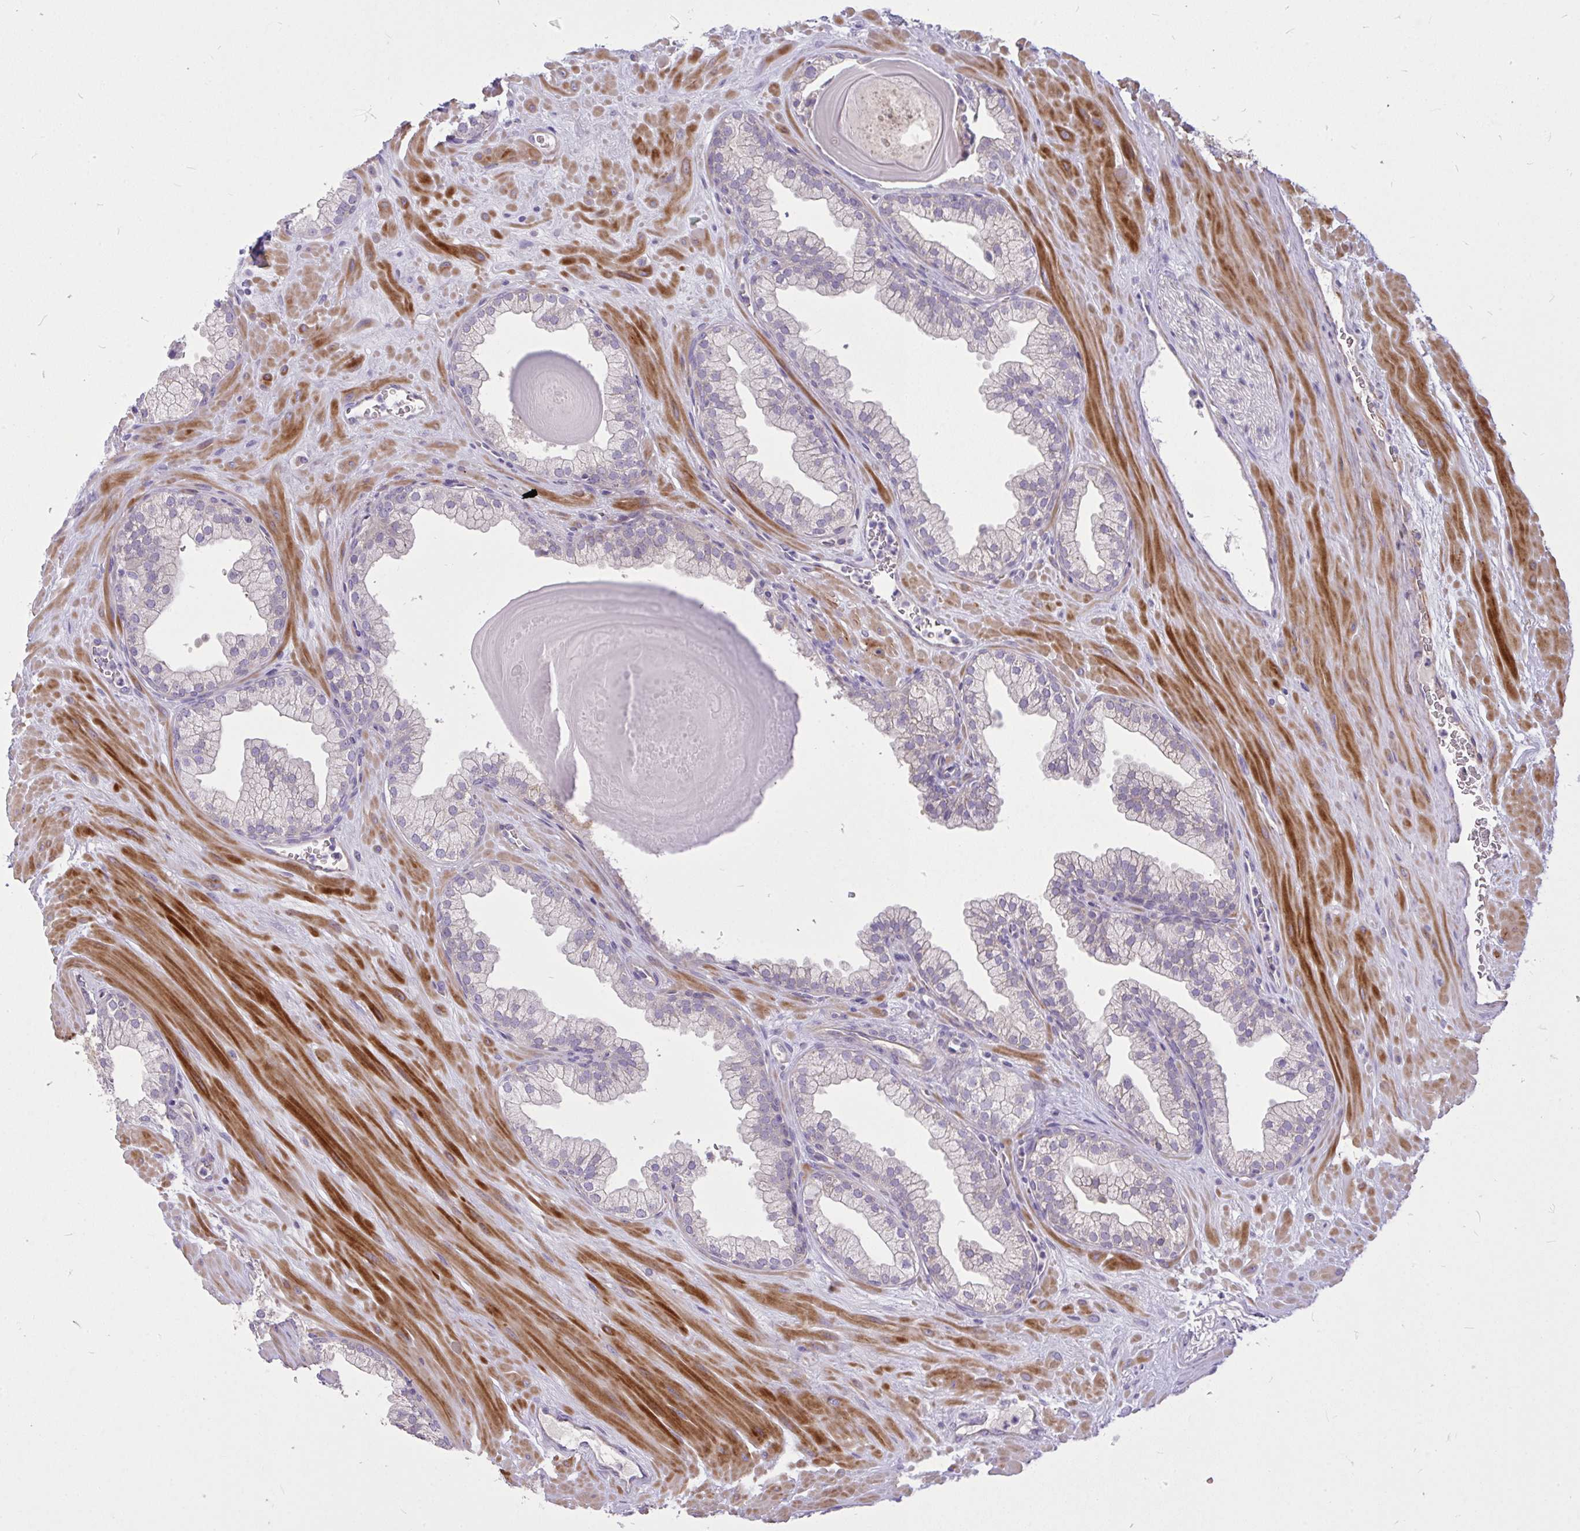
{"staining": {"intensity": "negative", "quantity": "none", "location": "none"}, "tissue": "prostate", "cell_type": "Glandular cells", "image_type": "normal", "snomed": [{"axis": "morphology", "description": "Normal tissue, NOS"}, {"axis": "topography", "description": "Prostate"}, {"axis": "topography", "description": "Peripheral nerve tissue"}], "caption": "This is an immunohistochemistry image of normal prostate. There is no expression in glandular cells.", "gene": "MOCS1", "patient": {"sex": "male", "age": 61}}